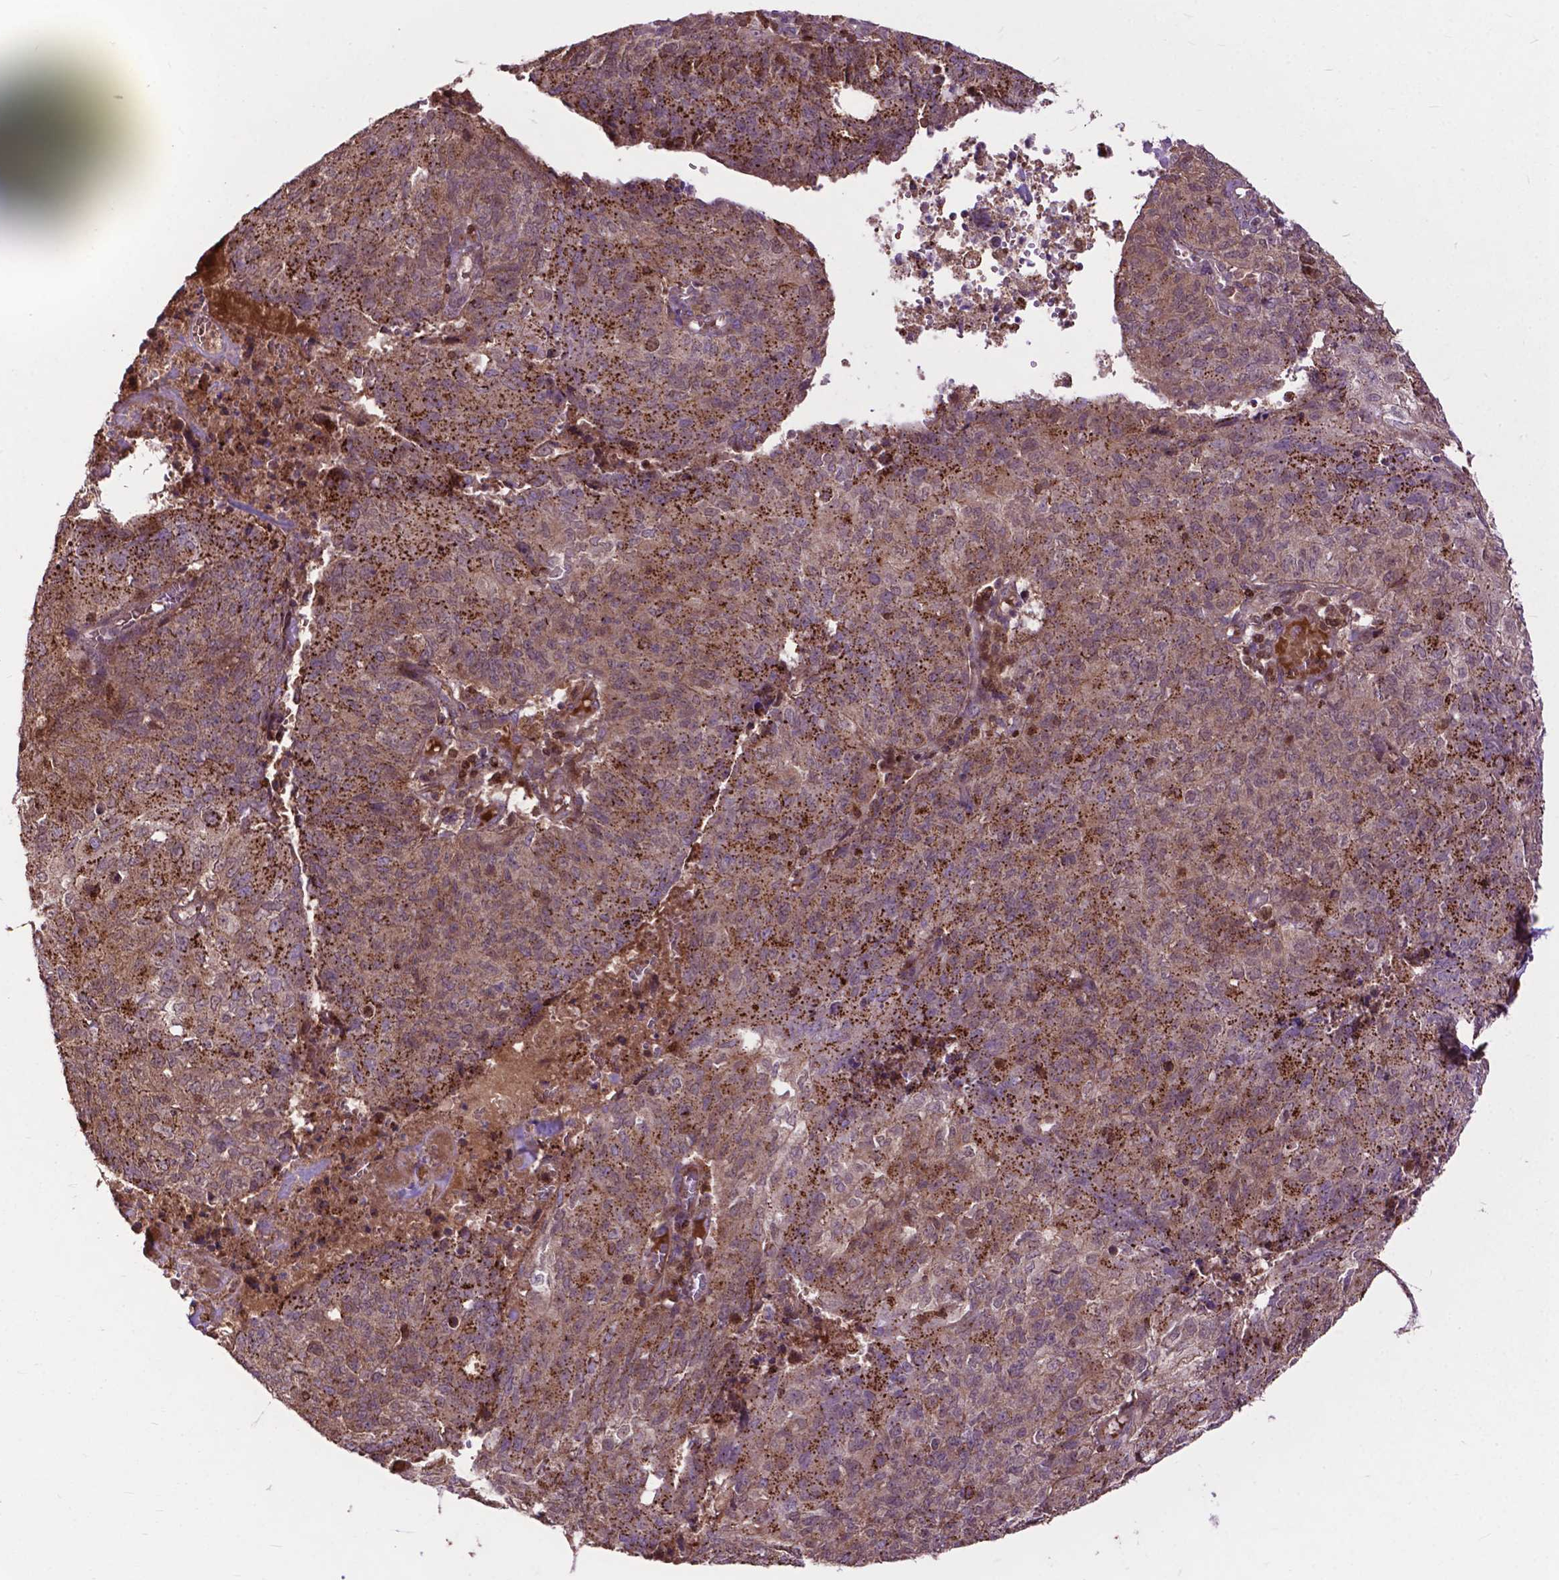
{"staining": {"intensity": "moderate", "quantity": ">75%", "location": "cytoplasmic/membranous"}, "tissue": "endometrial cancer", "cell_type": "Tumor cells", "image_type": "cancer", "snomed": [{"axis": "morphology", "description": "Adenocarcinoma, NOS"}, {"axis": "topography", "description": "Endometrium"}], "caption": "Immunohistochemical staining of endometrial cancer exhibits medium levels of moderate cytoplasmic/membranous expression in approximately >75% of tumor cells.", "gene": "CHMP4A", "patient": {"sex": "female", "age": 82}}